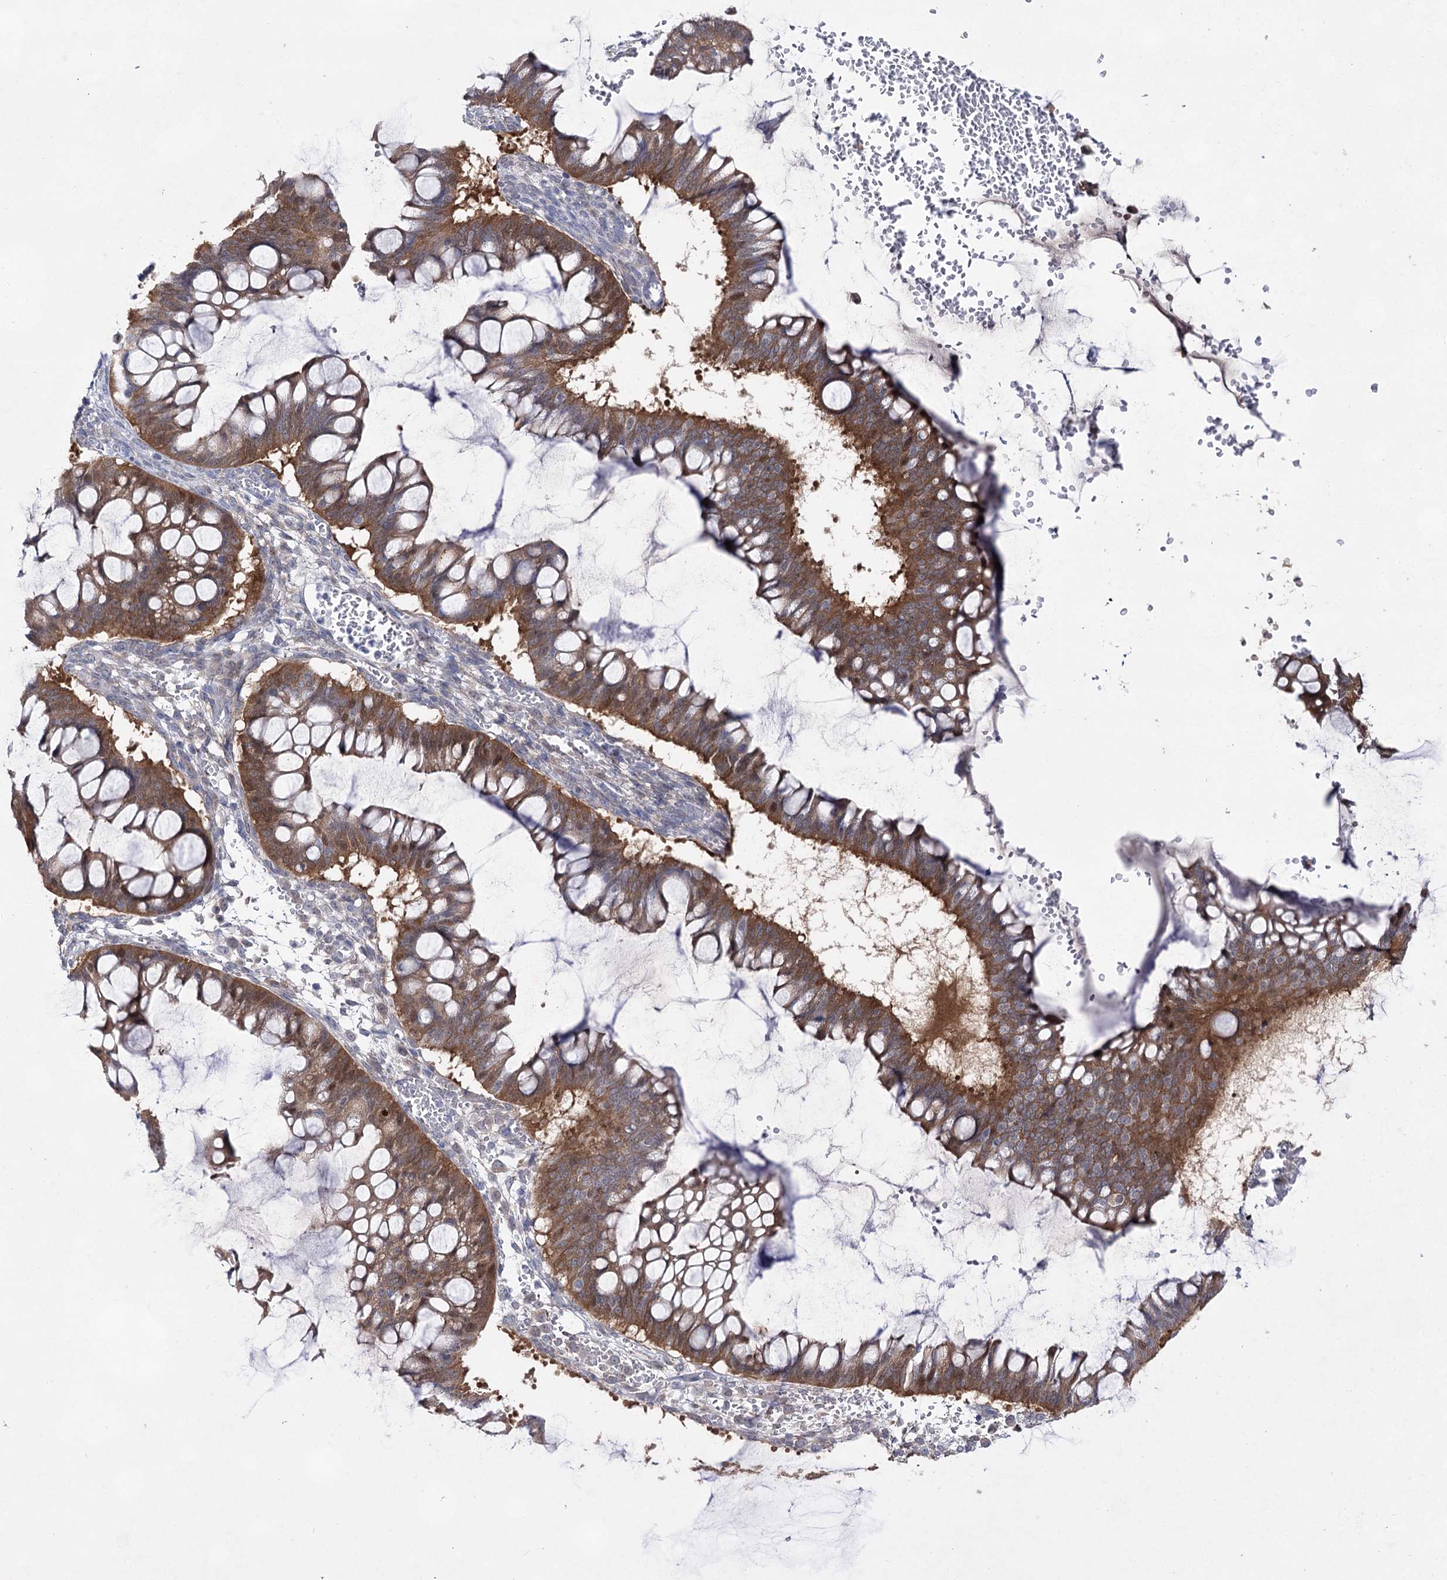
{"staining": {"intensity": "moderate", "quantity": ">75%", "location": "cytoplasmic/membranous,nuclear"}, "tissue": "ovarian cancer", "cell_type": "Tumor cells", "image_type": "cancer", "snomed": [{"axis": "morphology", "description": "Cystadenocarcinoma, mucinous, NOS"}, {"axis": "topography", "description": "Ovary"}], "caption": "Tumor cells demonstrate medium levels of moderate cytoplasmic/membranous and nuclear staining in approximately >75% of cells in mucinous cystadenocarcinoma (ovarian).", "gene": "UGDH", "patient": {"sex": "female", "age": 73}}